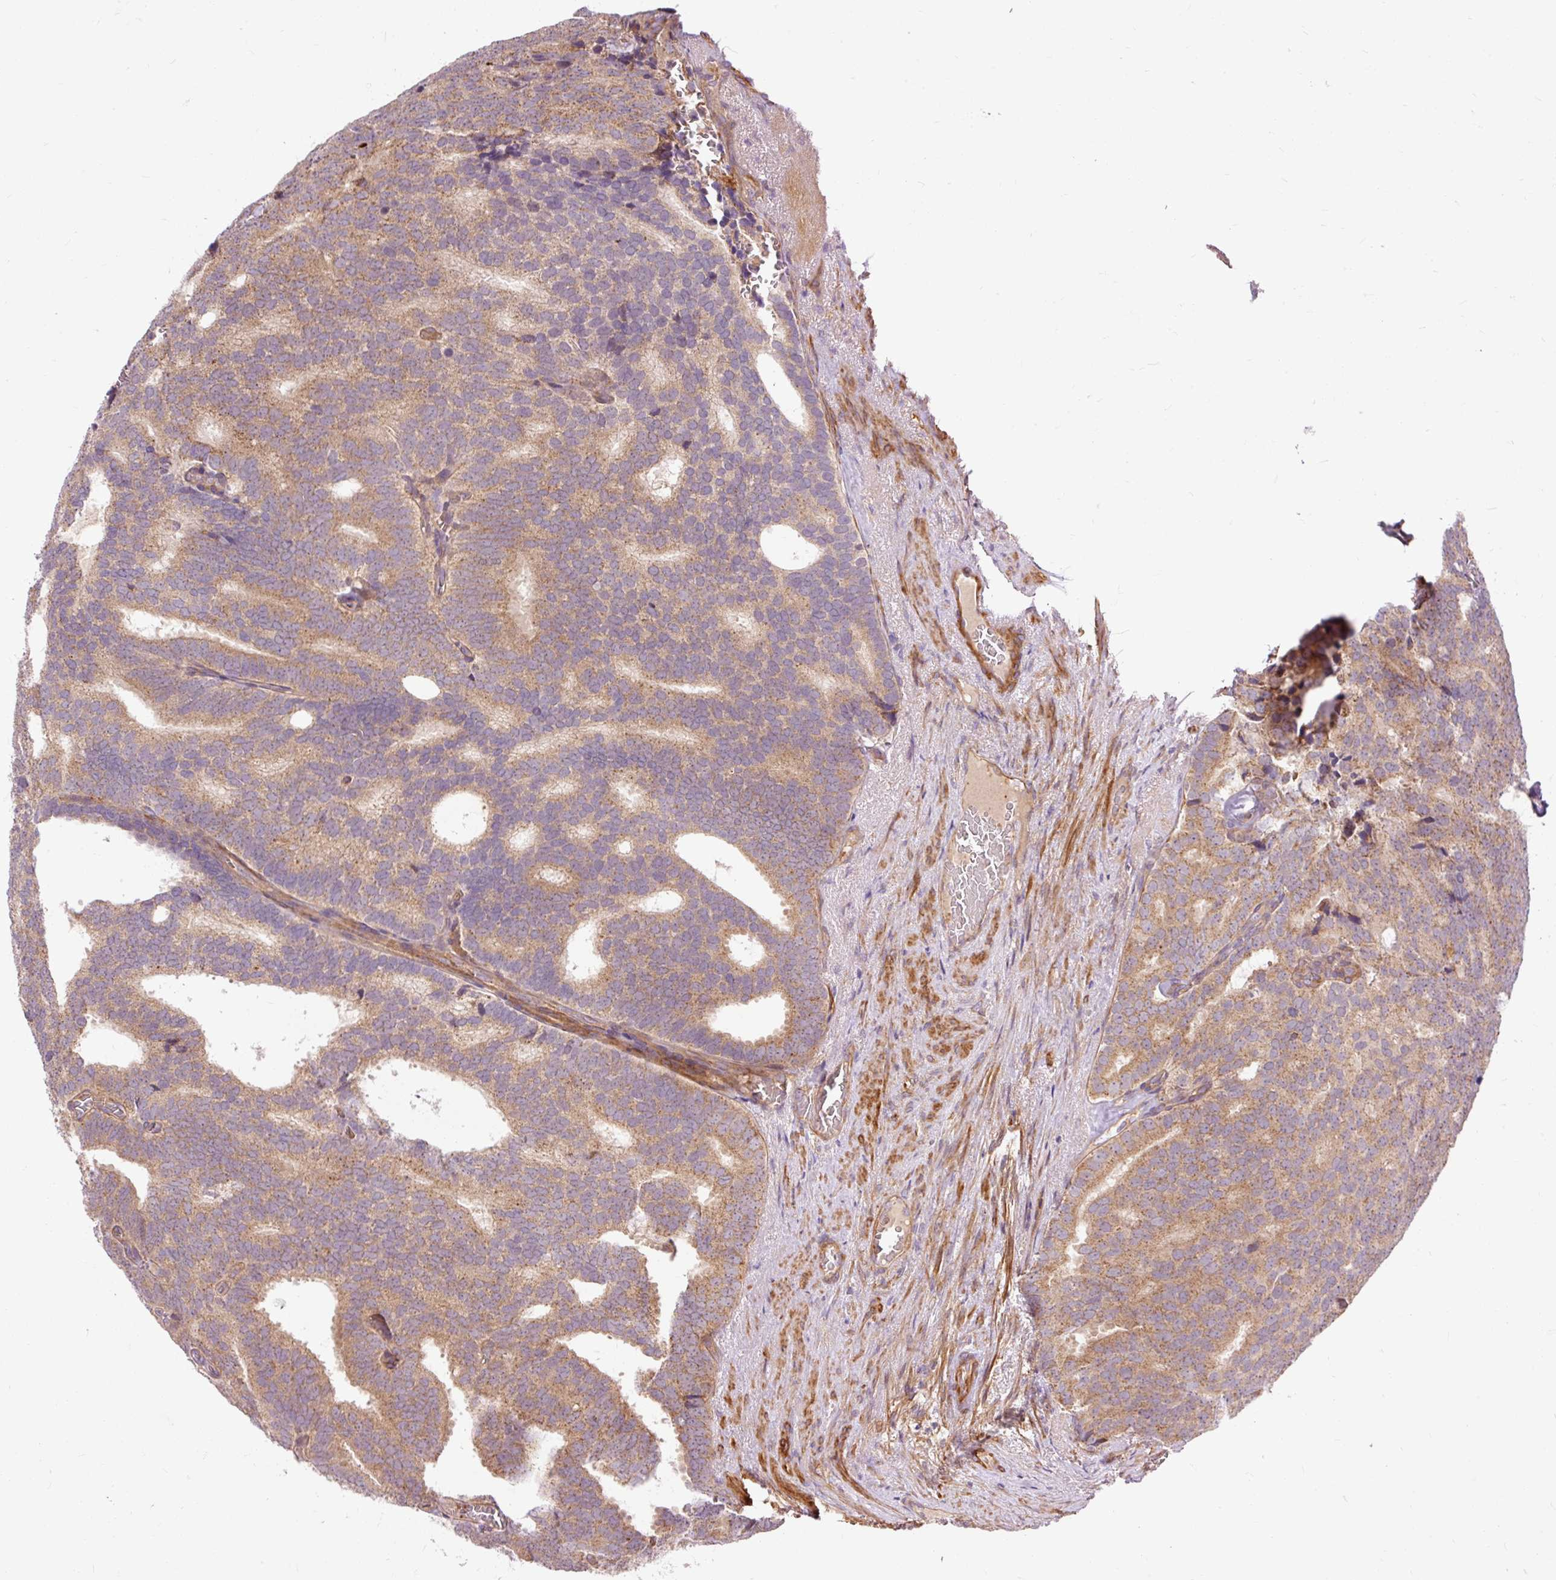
{"staining": {"intensity": "moderate", "quantity": ">75%", "location": "cytoplasmic/membranous"}, "tissue": "prostate cancer", "cell_type": "Tumor cells", "image_type": "cancer", "snomed": [{"axis": "morphology", "description": "Adenocarcinoma, Low grade"}, {"axis": "topography", "description": "Prostate"}], "caption": "This micrograph displays immunohistochemistry staining of prostate low-grade adenocarcinoma, with medium moderate cytoplasmic/membranous staining in approximately >75% of tumor cells.", "gene": "RIPOR3", "patient": {"sex": "male", "age": 71}}